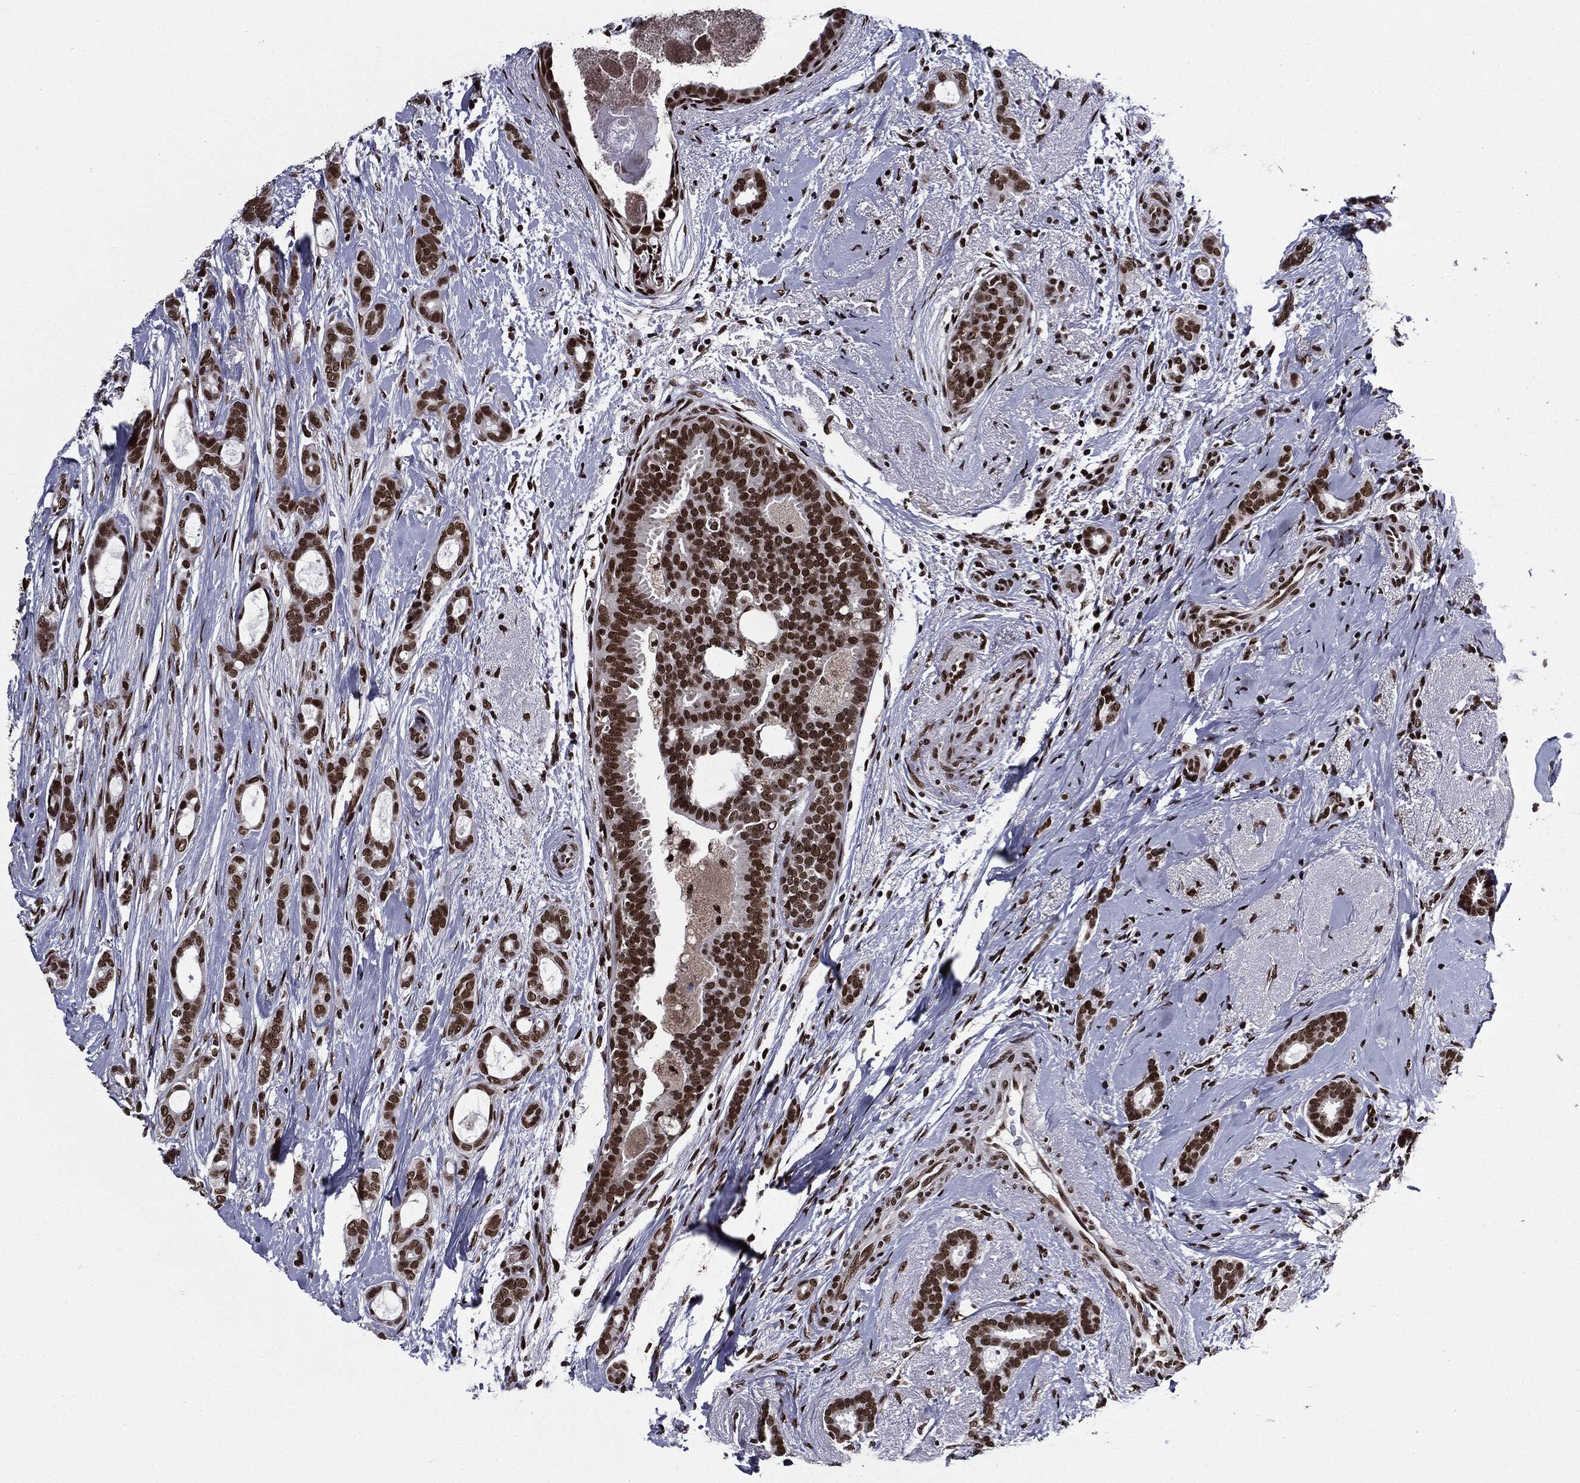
{"staining": {"intensity": "strong", "quantity": ">75%", "location": "nuclear"}, "tissue": "breast cancer", "cell_type": "Tumor cells", "image_type": "cancer", "snomed": [{"axis": "morphology", "description": "Duct carcinoma"}, {"axis": "topography", "description": "Breast"}], "caption": "A high amount of strong nuclear expression is present in approximately >75% of tumor cells in breast cancer (invasive ductal carcinoma) tissue. (IHC, brightfield microscopy, high magnification).", "gene": "ZFP91", "patient": {"sex": "female", "age": 51}}